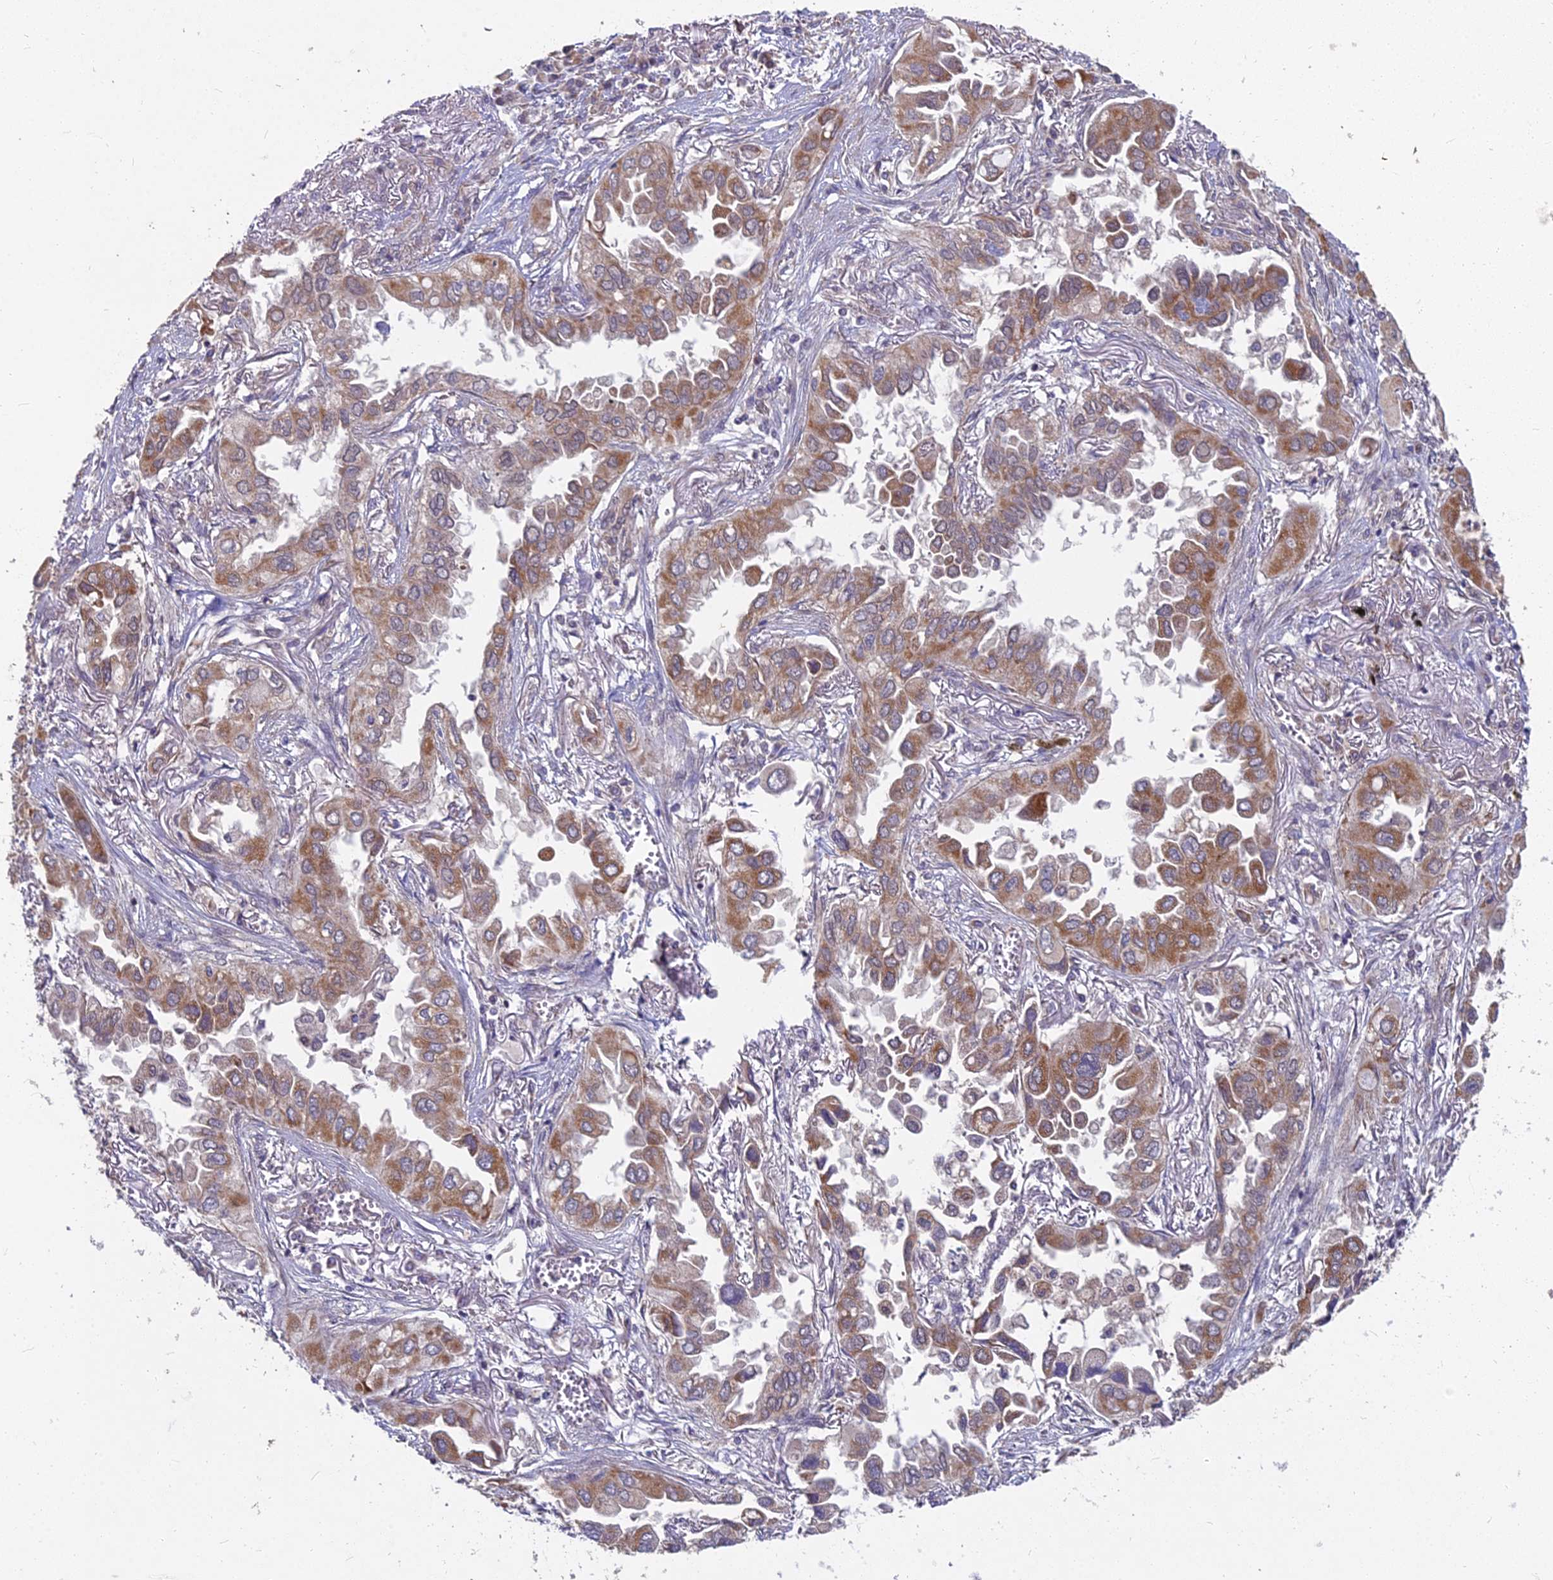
{"staining": {"intensity": "moderate", "quantity": ">75%", "location": "cytoplasmic/membranous"}, "tissue": "lung cancer", "cell_type": "Tumor cells", "image_type": "cancer", "snomed": [{"axis": "morphology", "description": "Adenocarcinoma, NOS"}, {"axis": "topography", "description": "Lung"}], "caption": "Adenocarcinoma (lung) stained for a protein demonstrates moderate cytoplasmic/membranous positivity in tumor cells.", "gene": "MICU2", "patient": {"sex": "female", "age": 76}}